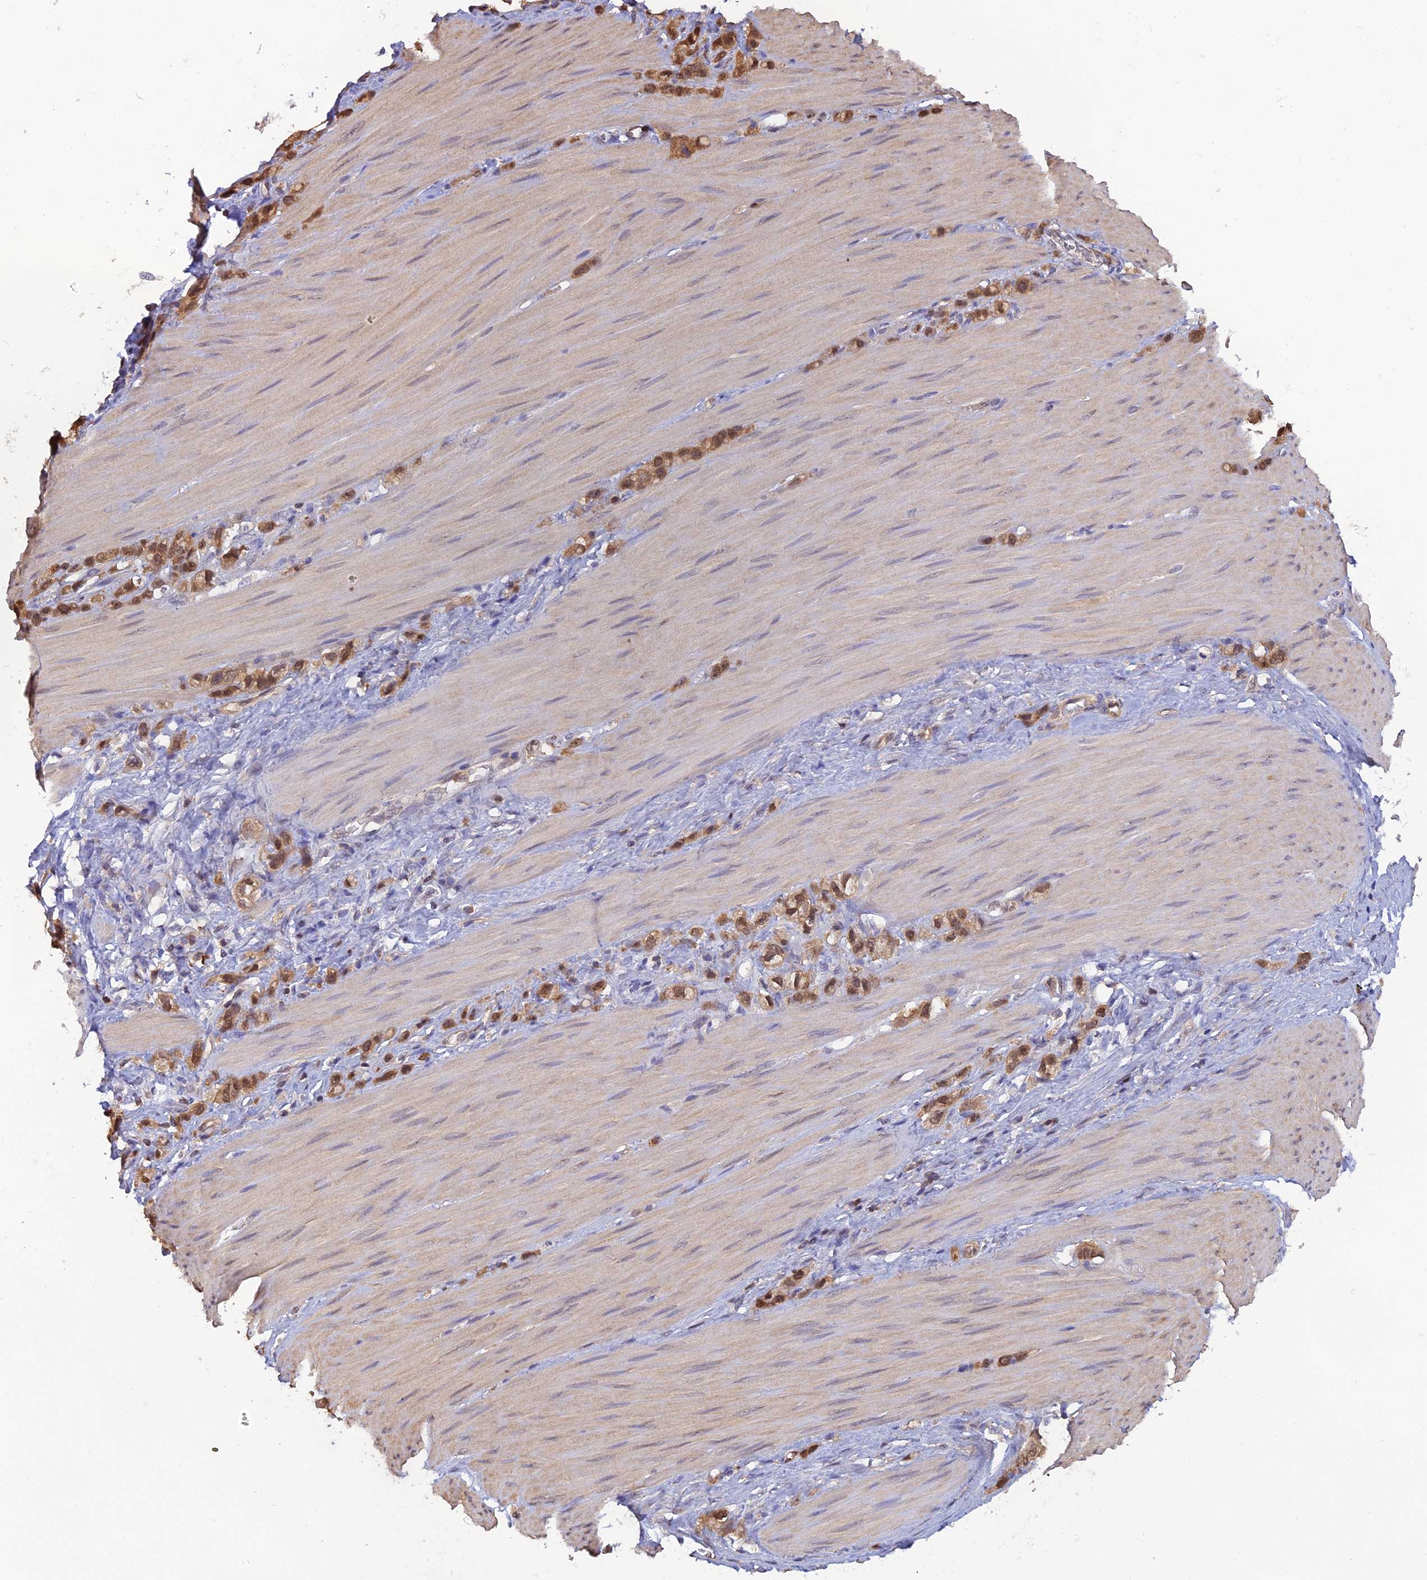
{"staining": {"intensity": "moderate", "quantity": ">75%", "location": "cytoplasmic/membranous,nuclear"}, "tissue": "stomach cancer", "cell_type": "Tumor cells", "image_type": "cancer", "snomed": [{"axis": "morphology", "description": "Adenocarcinoma, NOS"}, {"axis": "topography", "description": "Stomach"}], "caption": "About >75% of tumor cells in adenocarcinoma (stomach) display moderate cytoplasmic/membranous and nuclear protein positivity as visualized by brown immunohistochemical staining.", "gene": "HINT1", "patient": {"sex": "female", "age": 65}}